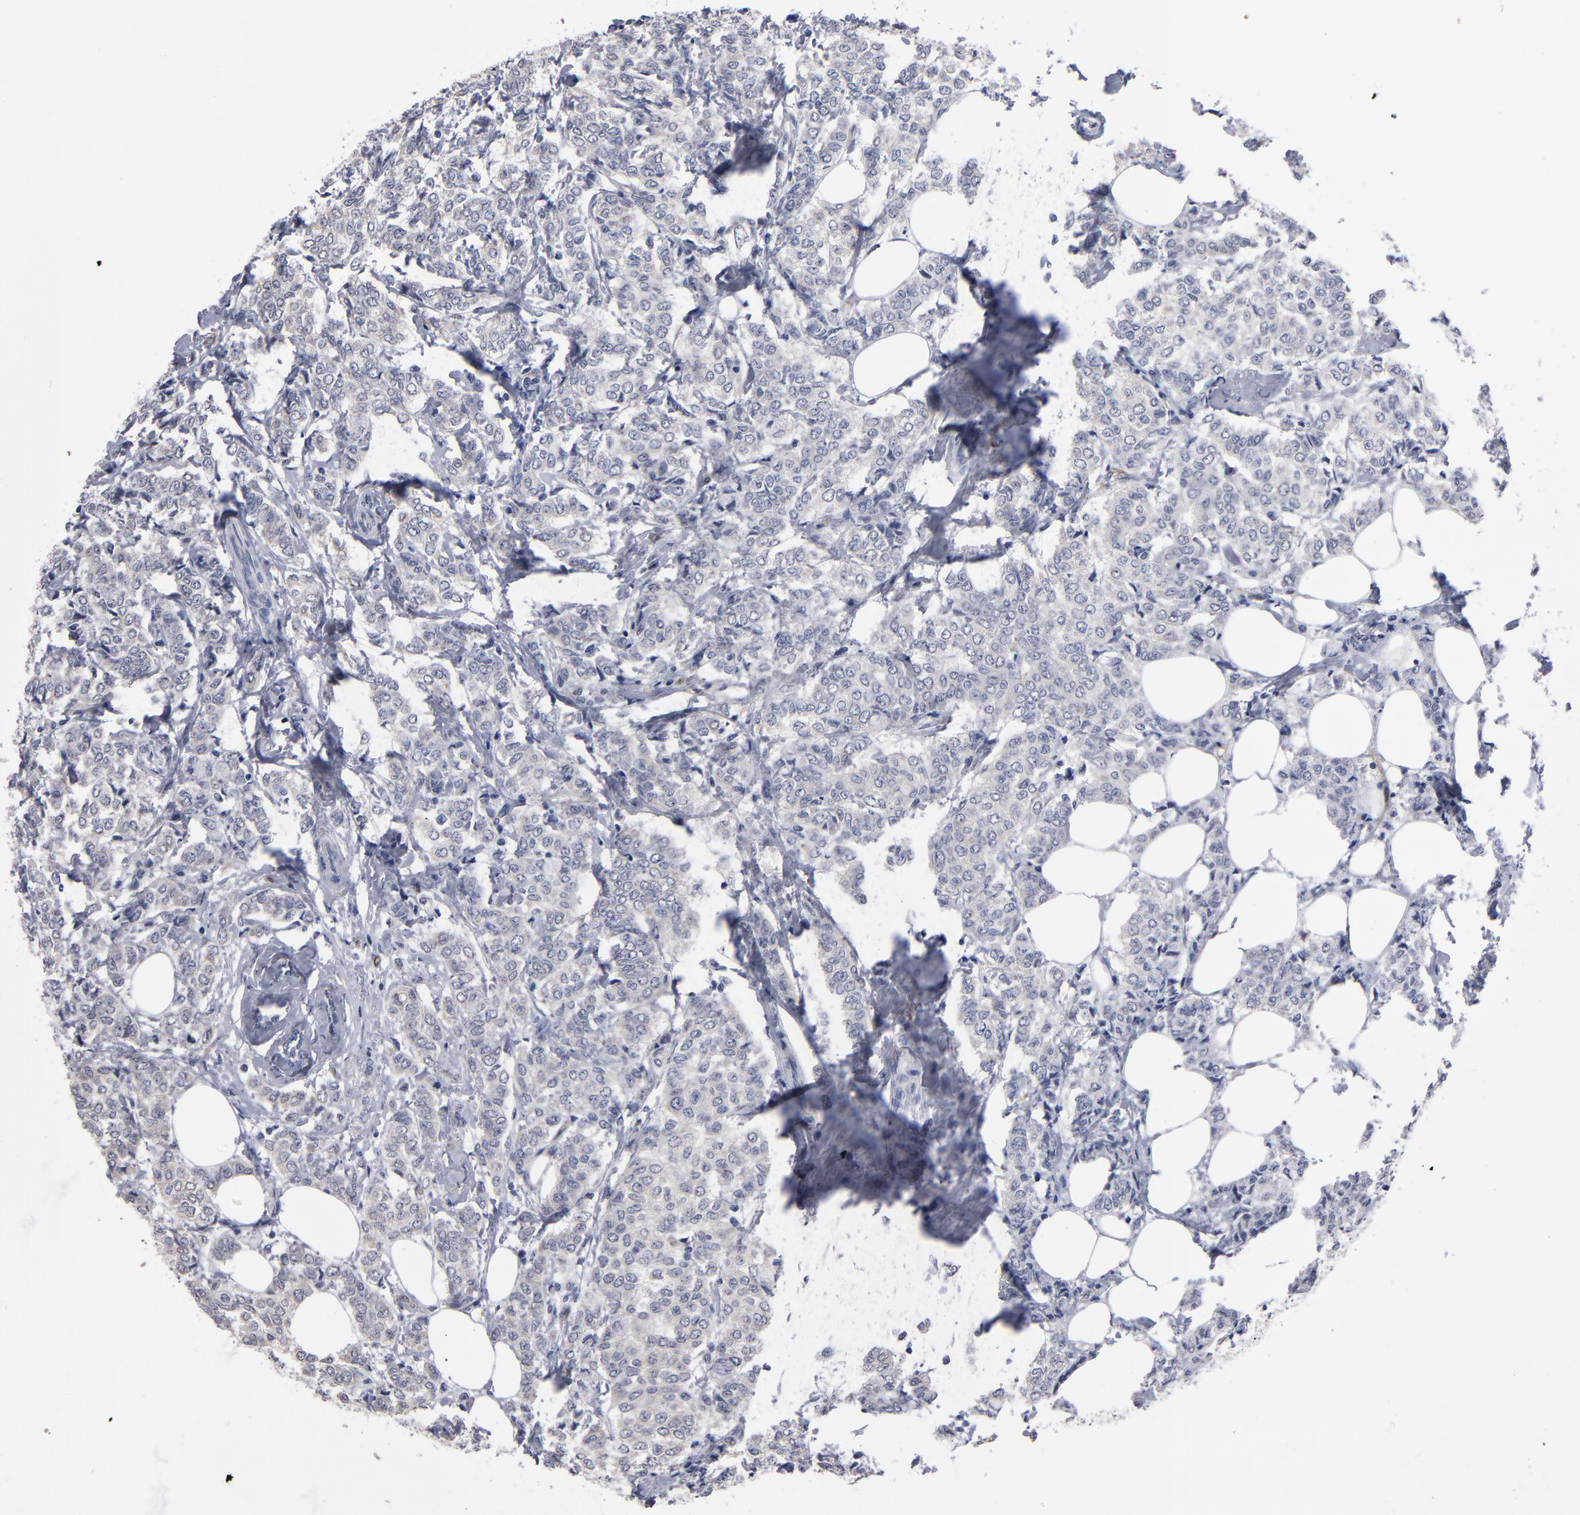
{"staining": {"intensity": "negative", "quantity": "none", "location": "none"}, "tissue": "breast cancer", "cell_type": "Tumor cells", "image_type": "cancer", "snomed": [{"axis": "morphology", "description": "Lobular carcinoma"}, {"axis": "topography", "description": "Breast"}], "caption": "This is a photomicrograph of immunohistochemistry staining of breast lobular carcinoma, which shows no positivity in tumor cells.", "gene": "ZNF175", "patient": {"sex": "female", "age": 60}}